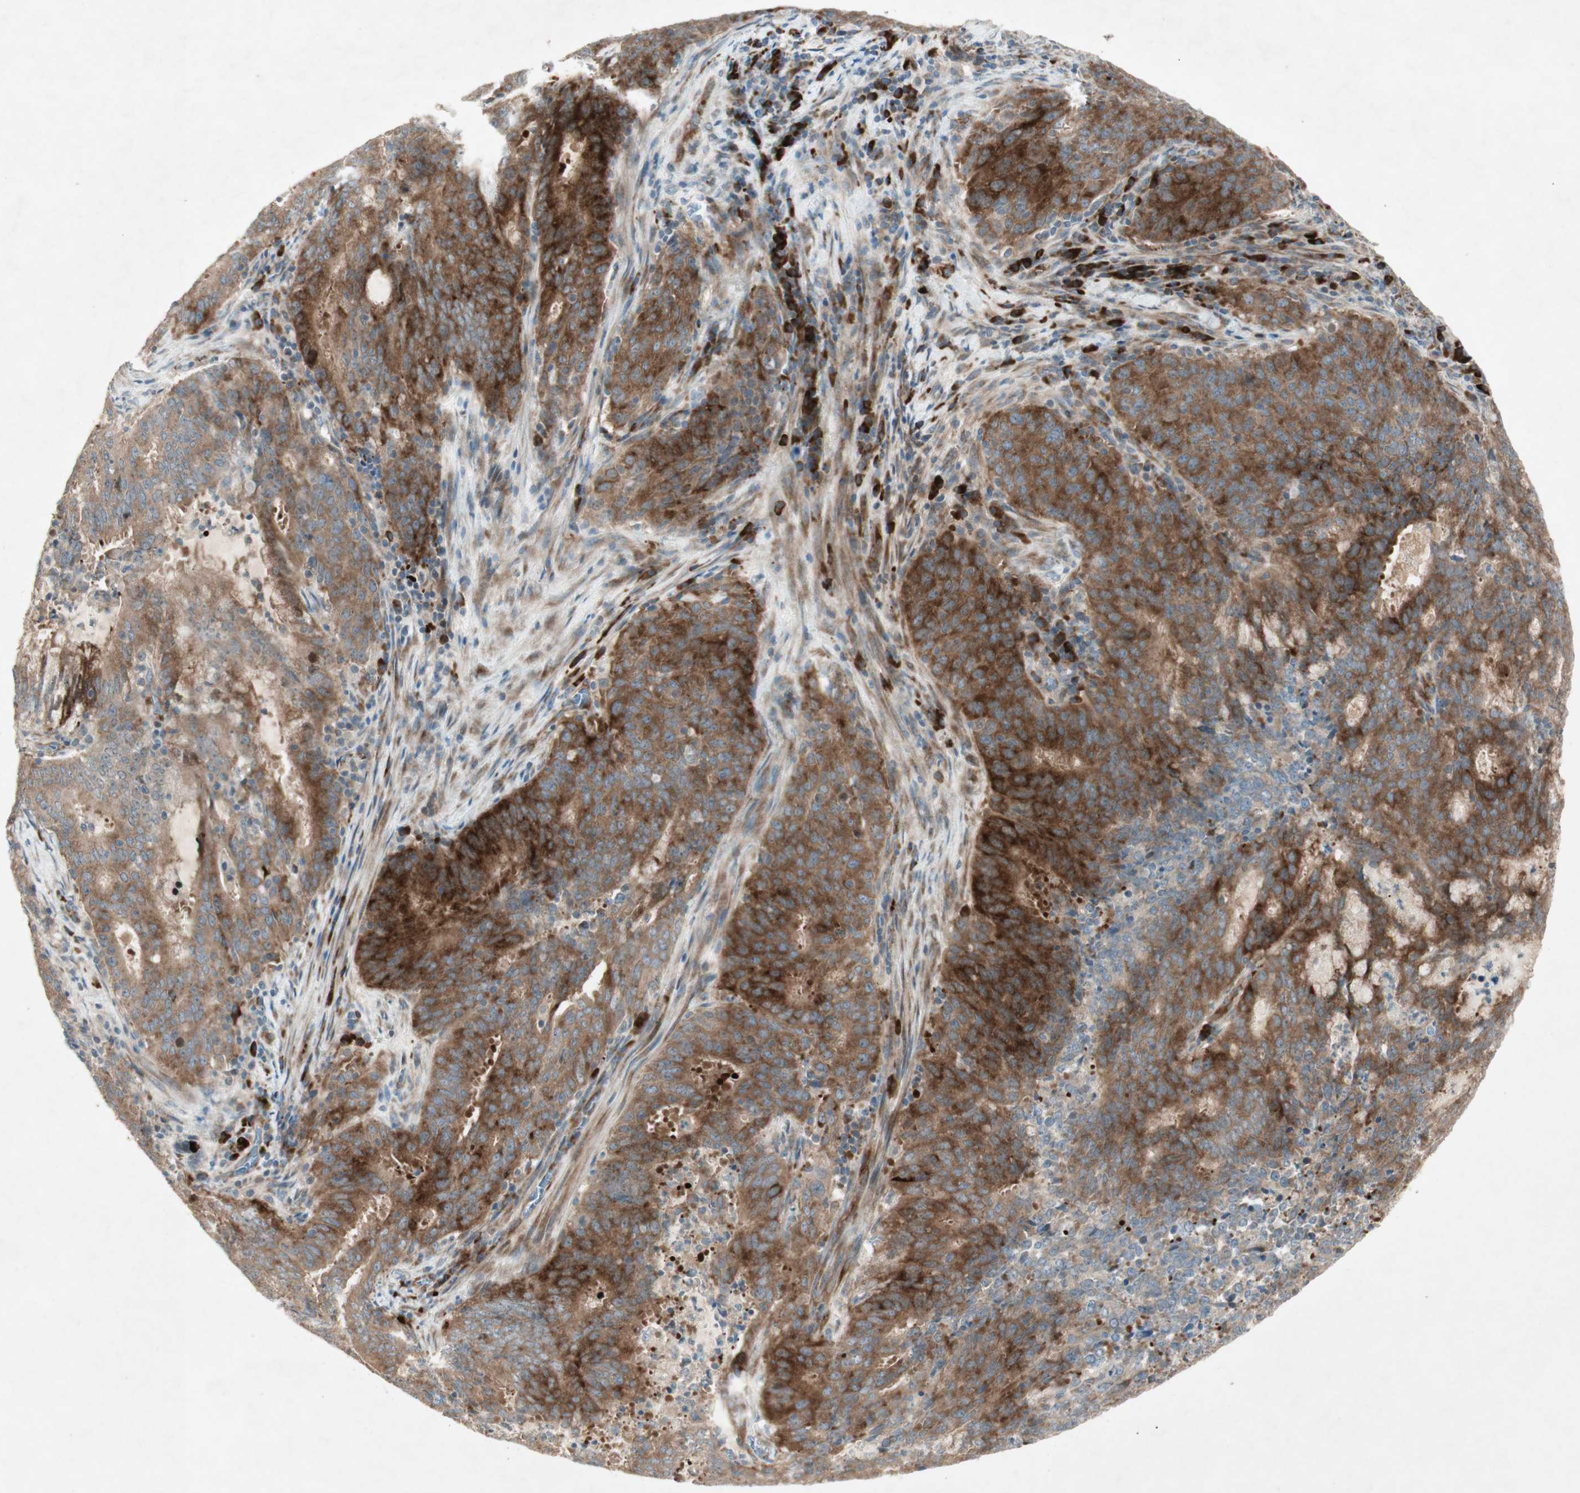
{"staining": {"intensity": "strong", "quantity": ">75%", "location": "cytoplasmic/membranous"}, "tissue": "cervical cancer", "cell_type": "Tumor cells", "image_type": "cancer", "snomed": [{"axis": "morphology", "description": "Adenocarcinoma, NOS"}, {"axis": "topography", "description": "Cervix"}], "caption": "Immunohistochemical staining of cervical adenocarcinoma reveals strong cytoplasmic/membranous protein expression in approximately >75% of tumor cells.", "gene": "APOO", "patient": {"sex": "female", "age": 44}}